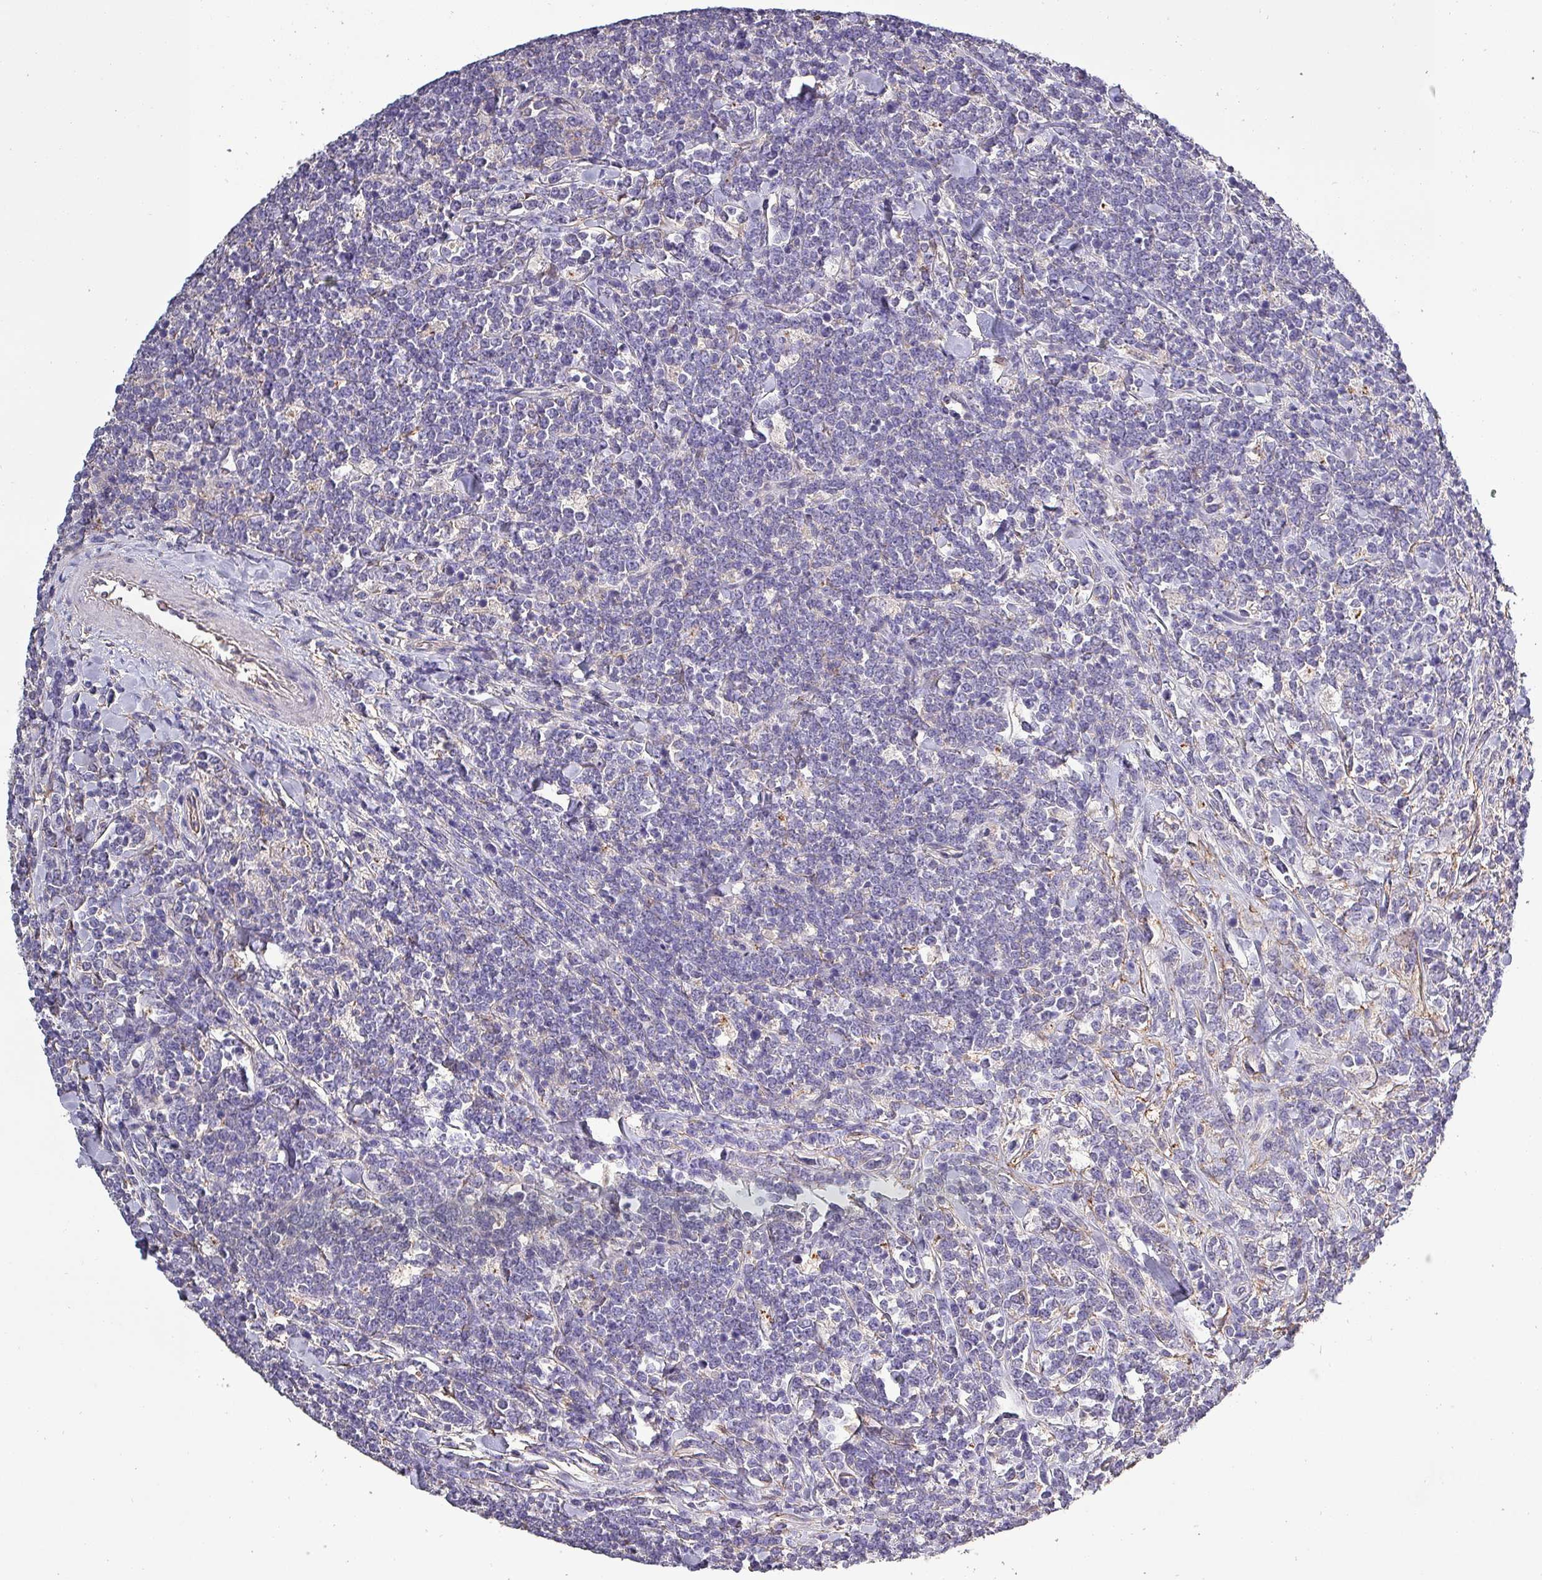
{"staining": {"intensity": "negative", "quantity": "none", "location": "none"}, "tissue": "lymphoma", "cell_type": "Tumor cells", "image_type": "cancer", "snomed": [{"axis": "morphology", "description": "Malignant lymphoma, non-Hodgkin's type, High grade"}, {"axis": "topography", "description": "Small intestine"}, {"axis": "topography", "description": "Colon"}], "caption": "High magnification brightfield microscopy of malignant lymphoma, non-Hodgkin's type (high-grade) stained with DAB (3,3'-diaminobenzidine) (brown) and counterstained with hematoxylin (blue): tumor cells show no significant positivity.", "gene": "HTRA4", "patient": {"sex": "male", "age": 8}}